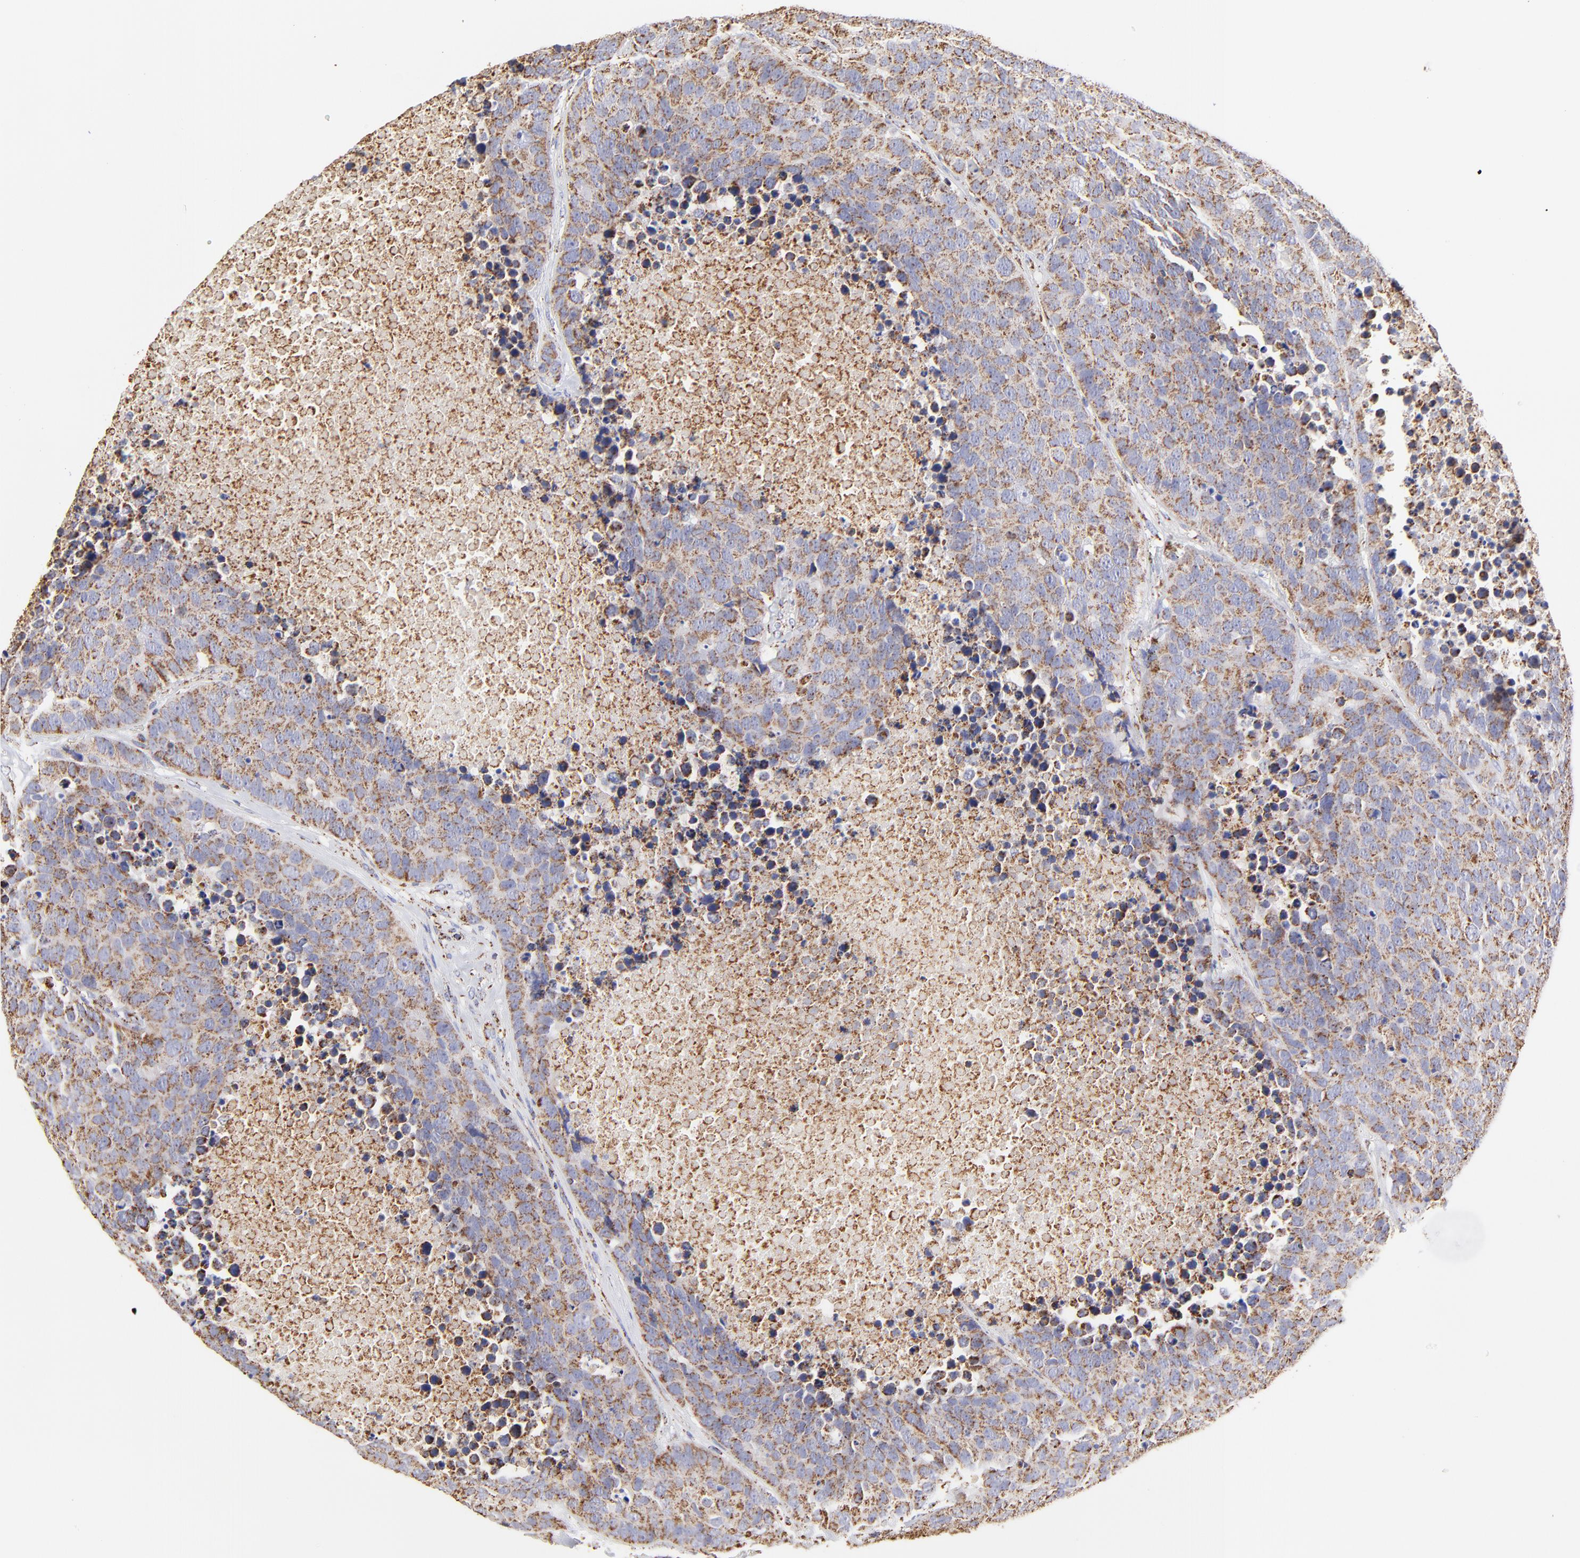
{"staining": {"intensity": "moderate", "quantity": ">75%", "location": "cytoplasmic/membranous"}, "tissue": "carcinoid", "cell_type": "Tumor cells", "image_type": "cancer", "snomed": [{"axis": "morphology", "description": "Carcinoid, malignant, NOS"}, {"axis": "topography", "description": "Lung"}], "caption": "Brown immunohistochemical staining in human carcinoid exhibits moderate cytoplasmic/membranous positivity in approximately >75% of tumor cells.", "gene": "ECH1", "patient": {"sex": "male", "age": 60}}